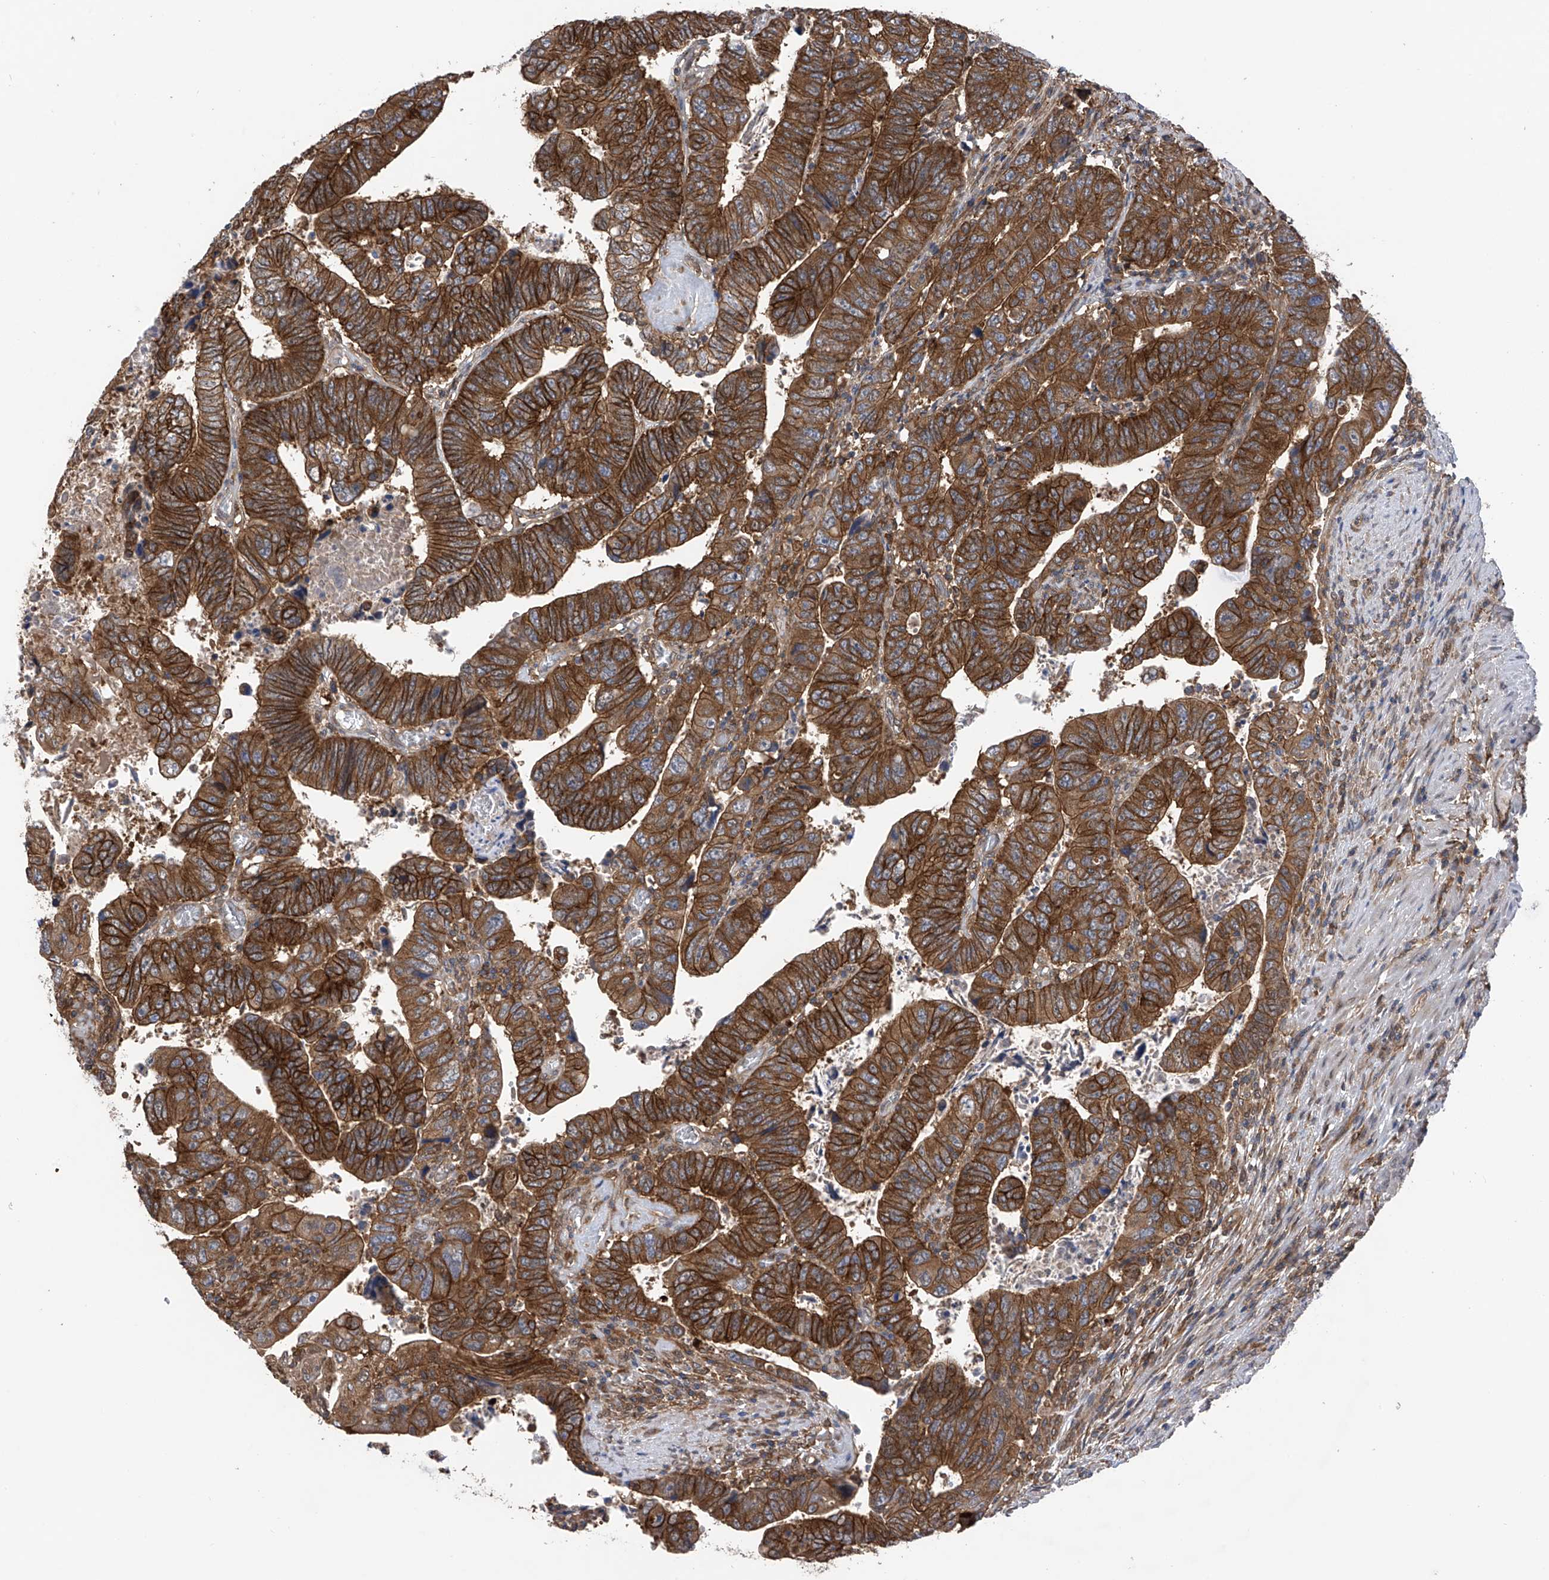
{"staining": {"intensity": "strong", "quantity": ">75%", "location": "cytoplasmic/membranous"}, "tissue": "colorectal cancer", "cell_type": "Tumor cells", "image_type": "cancer", "snomed": [{"axis": "morphology", "description": "Normal tissue, NOS"}, {"axis": "morphology", "description": "Adenocarcinoma, NOS"}, {"axis": "topography", "description": "Rectum"}], "caption": "Approximately >75% of tumor cells in human colorectal cancer reveal strong cytoplasmic/membranous protein staining as visualized by brown immunohistochemical staining.", "gene": "CHPF", "patient": {"sex": "female", "age": 65}}